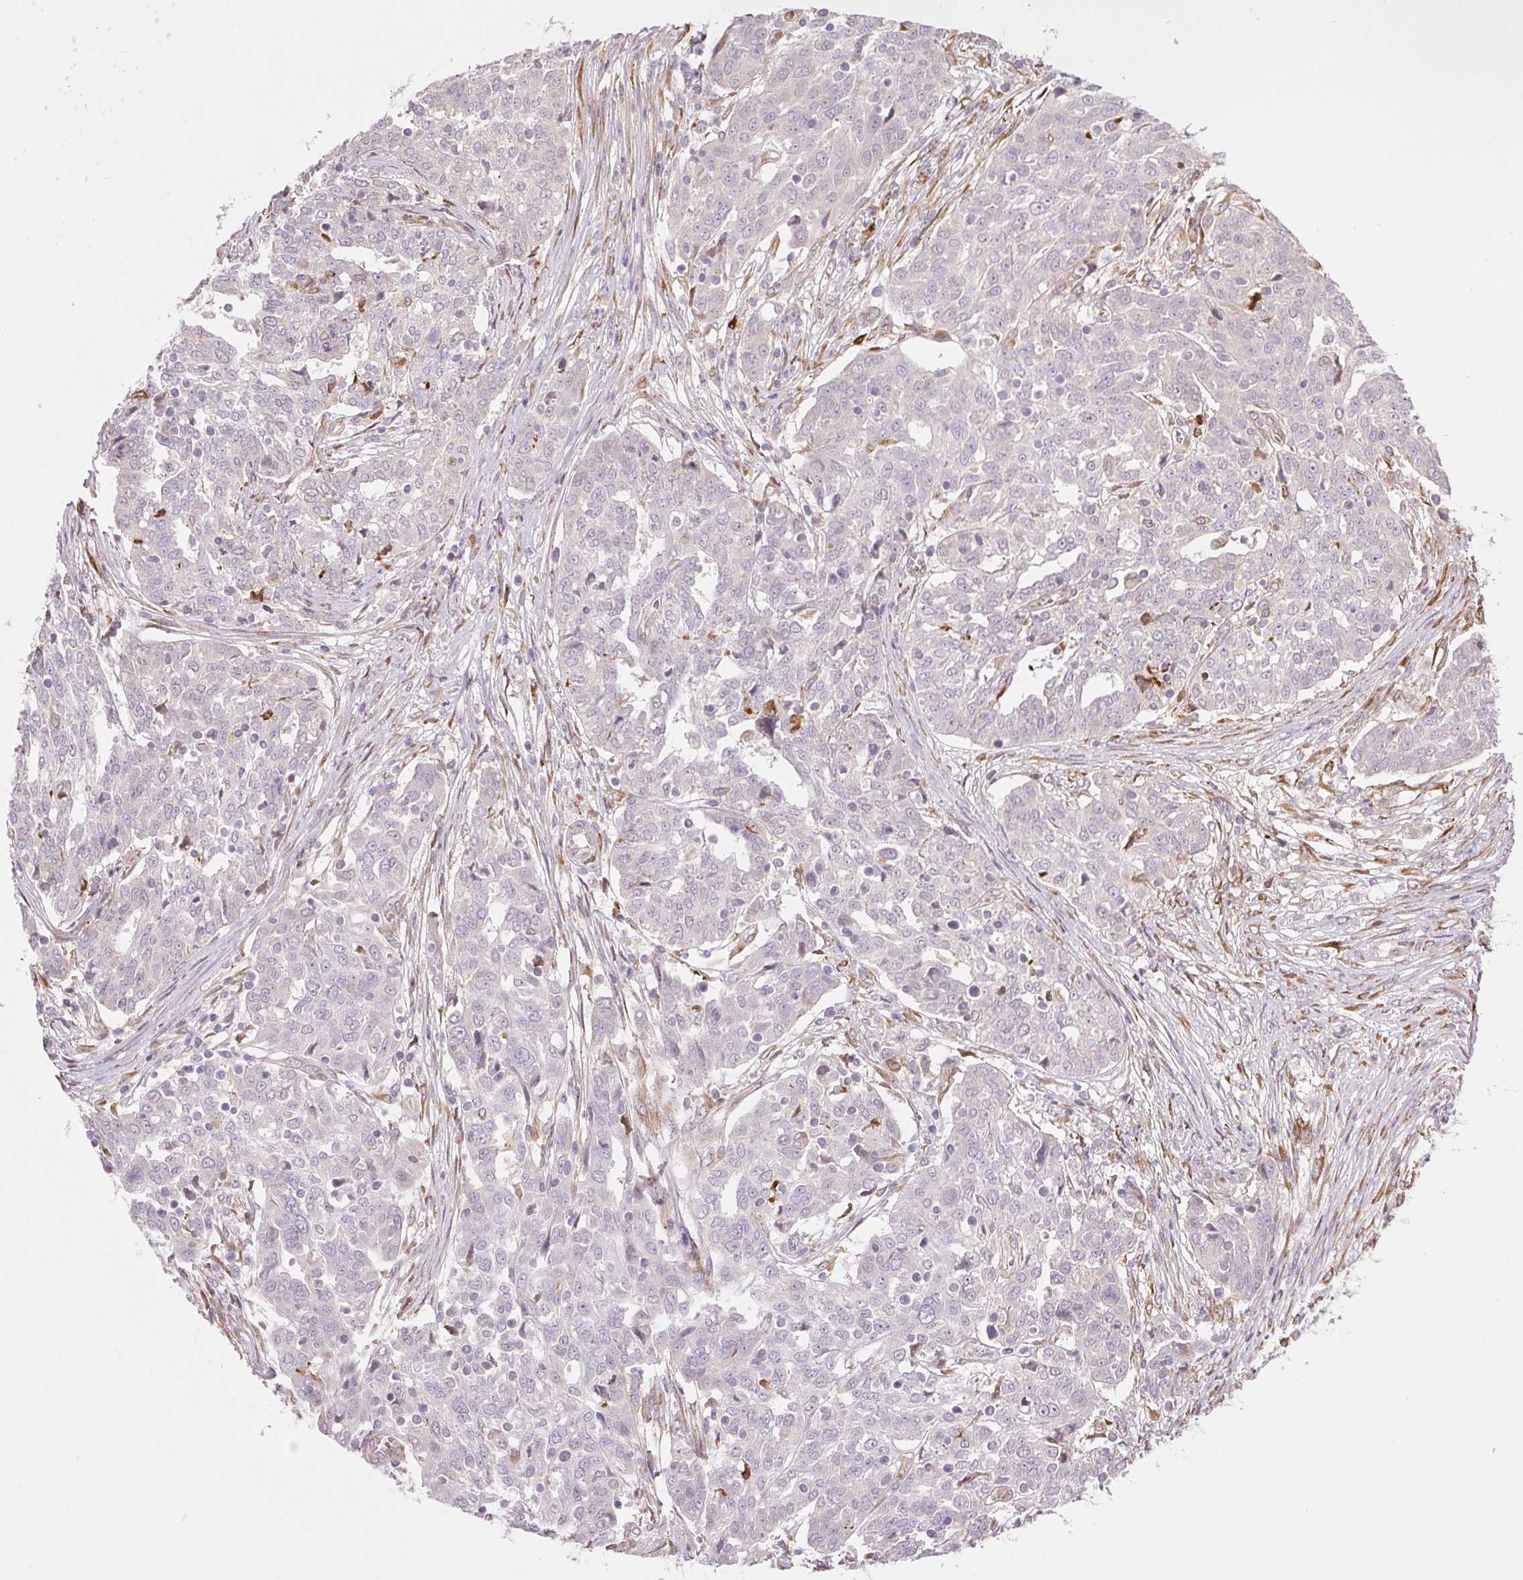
{"staining": {"intensity": "negative", "quantity": "none", "location": "none"}, "tissue": "ovarian cancer", "cell_type": "Tumor cells", "image_type": "cancer", "snomed": [{"axis": "morphology", "description": "Cystadenocarcinoma, serous, NOS"}, {"axis": "topography", "description": "Ovary"}], "caption": "Immunohistochemistry (IHC) micrograph of human ovarian cancer (serous cystadenocarcinoma) stained for a protein (brown), which reveals no expression in tumor cells.", "gene": "METTL17", "patient": {"sex": "female", "age": 67}}